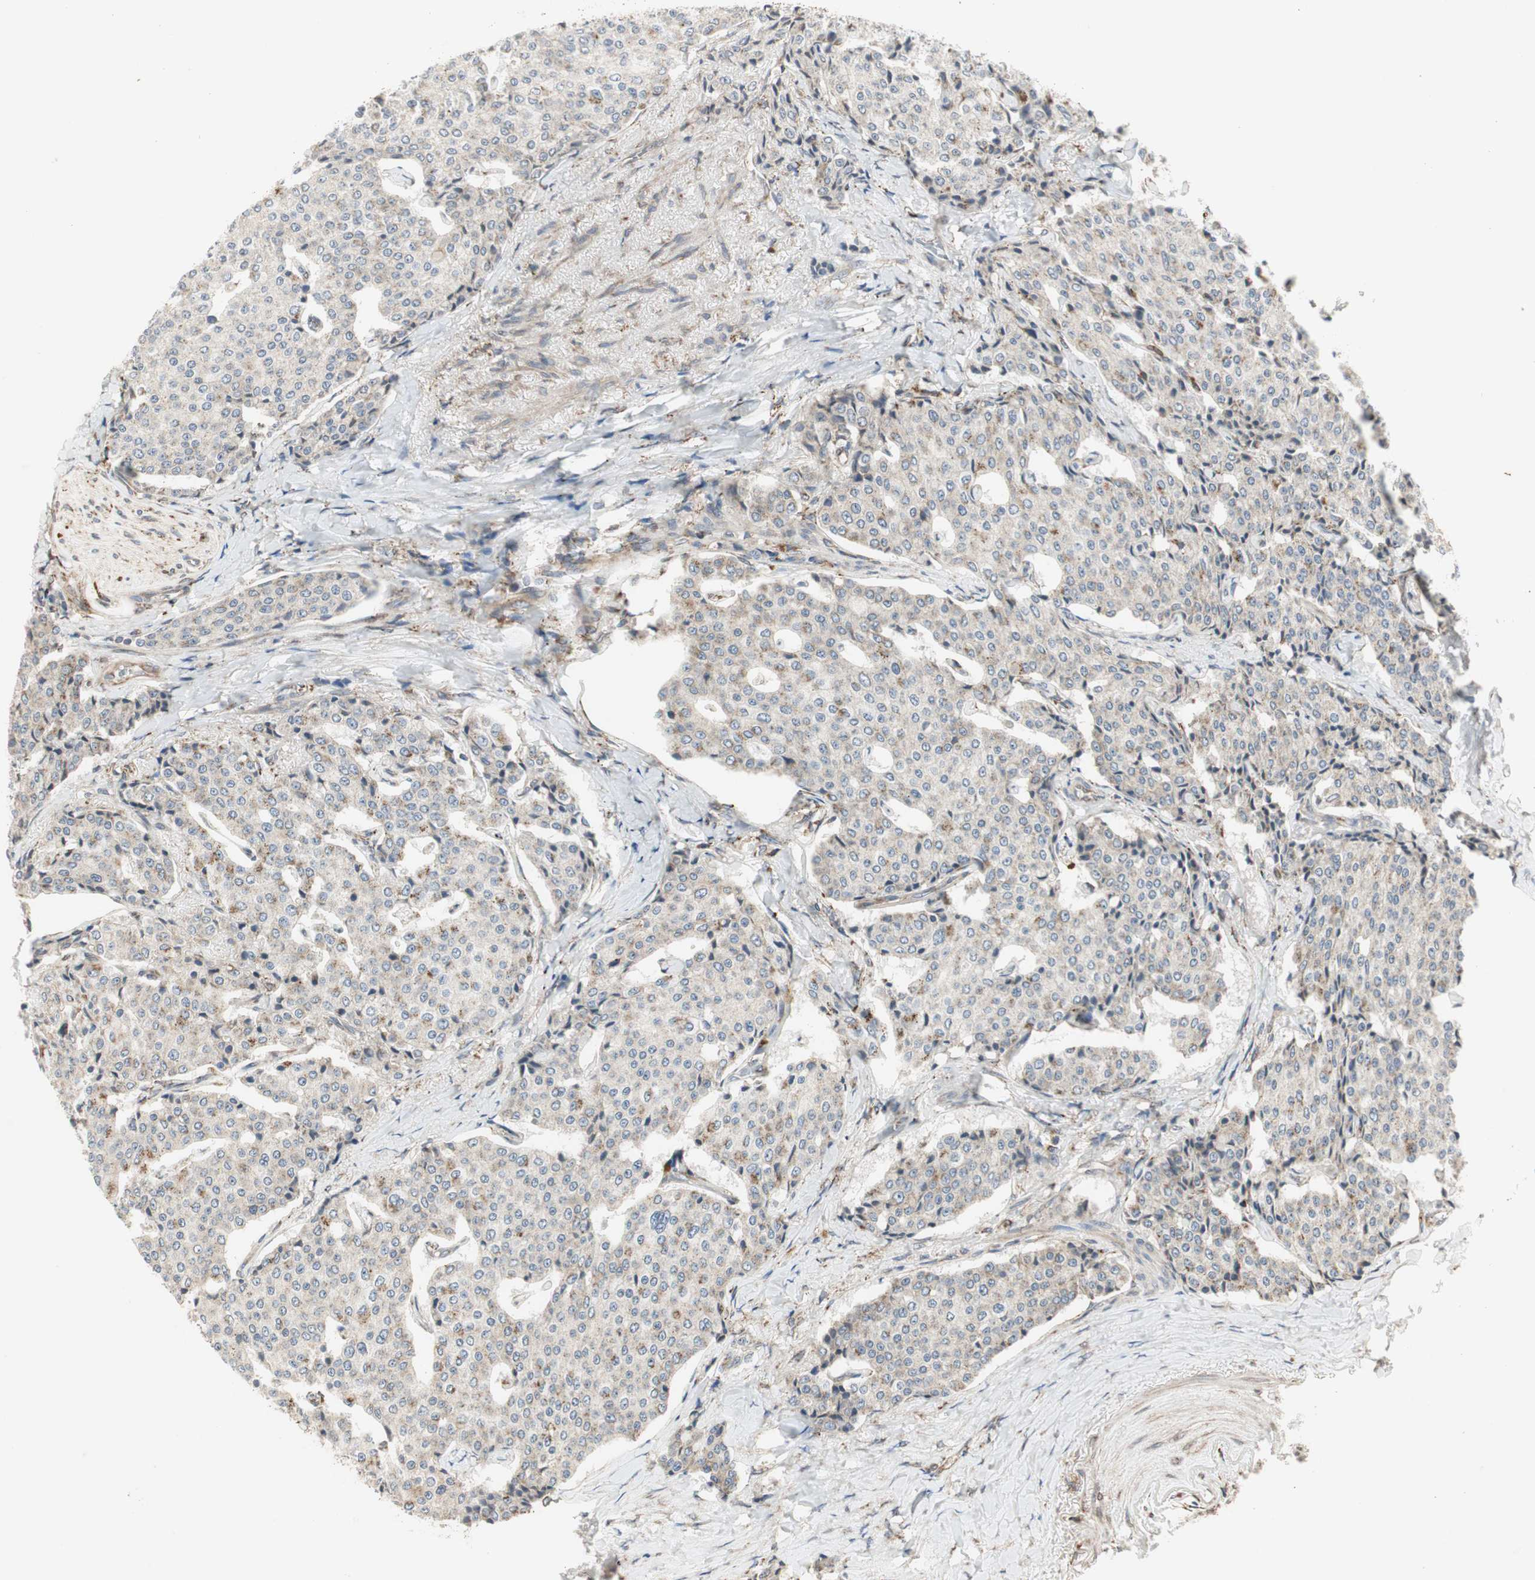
{"staining": {"intensity": "weak", "quantity": ">75%", "location": "cytoplasmic/membranous"}, "tissue": "carcinoid", "cell_type": "Tumor cells", "image_type": "cancer", "snomed": [{"axis": "morphology", "description": "Carcinoid, malignant, NOS"}, {"axis": "topography", "description": "Colon"}], "caption": "Human malignant carcinoid stained for a protein (brown) displays weak cytoplasmic/membranous positive expression in approximately >75% of tumor cells.", "gene": "H6PD", "patient": {"sex": "female", "age": 61}}